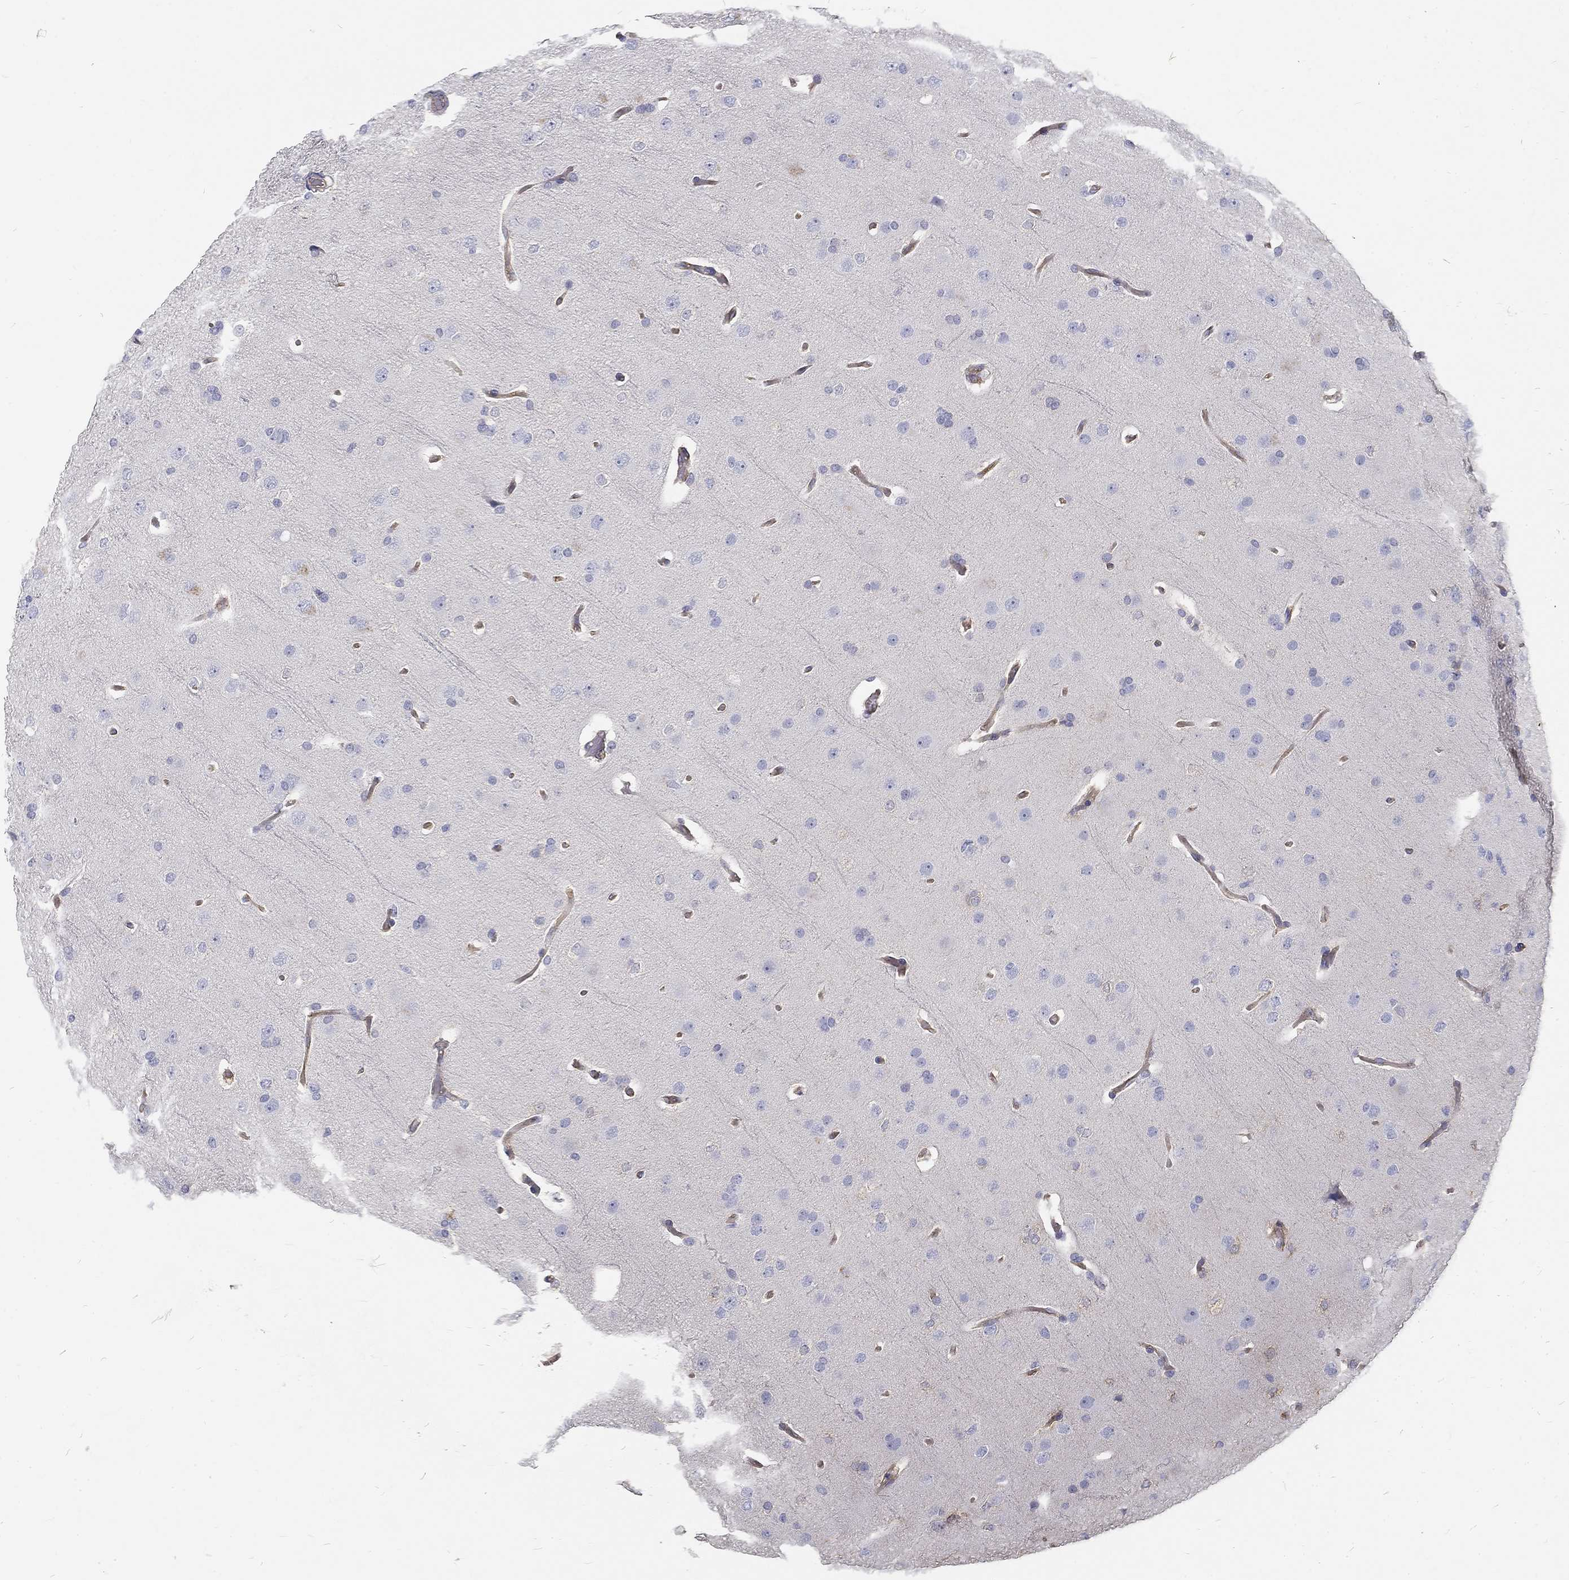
{"staining": {"intensity": "negative", "quantity": "none", "location": "none"}, "tissue": "glioma", "cell_type": "Tumor cells", "image_type": "cancer", "snomed": [{"axis": "morphology", "description": "Glioma, malignant, Low grade"}, {"axis": "topography", "description": "Brain"}], "caption": "An IHC image of malignant glioma (low-grade) is shown. There is no staining in tumor cells of malignant glioma (low-grade).", "gene": "MTMR11", "patient": {"sex": "male", "age": 41}}